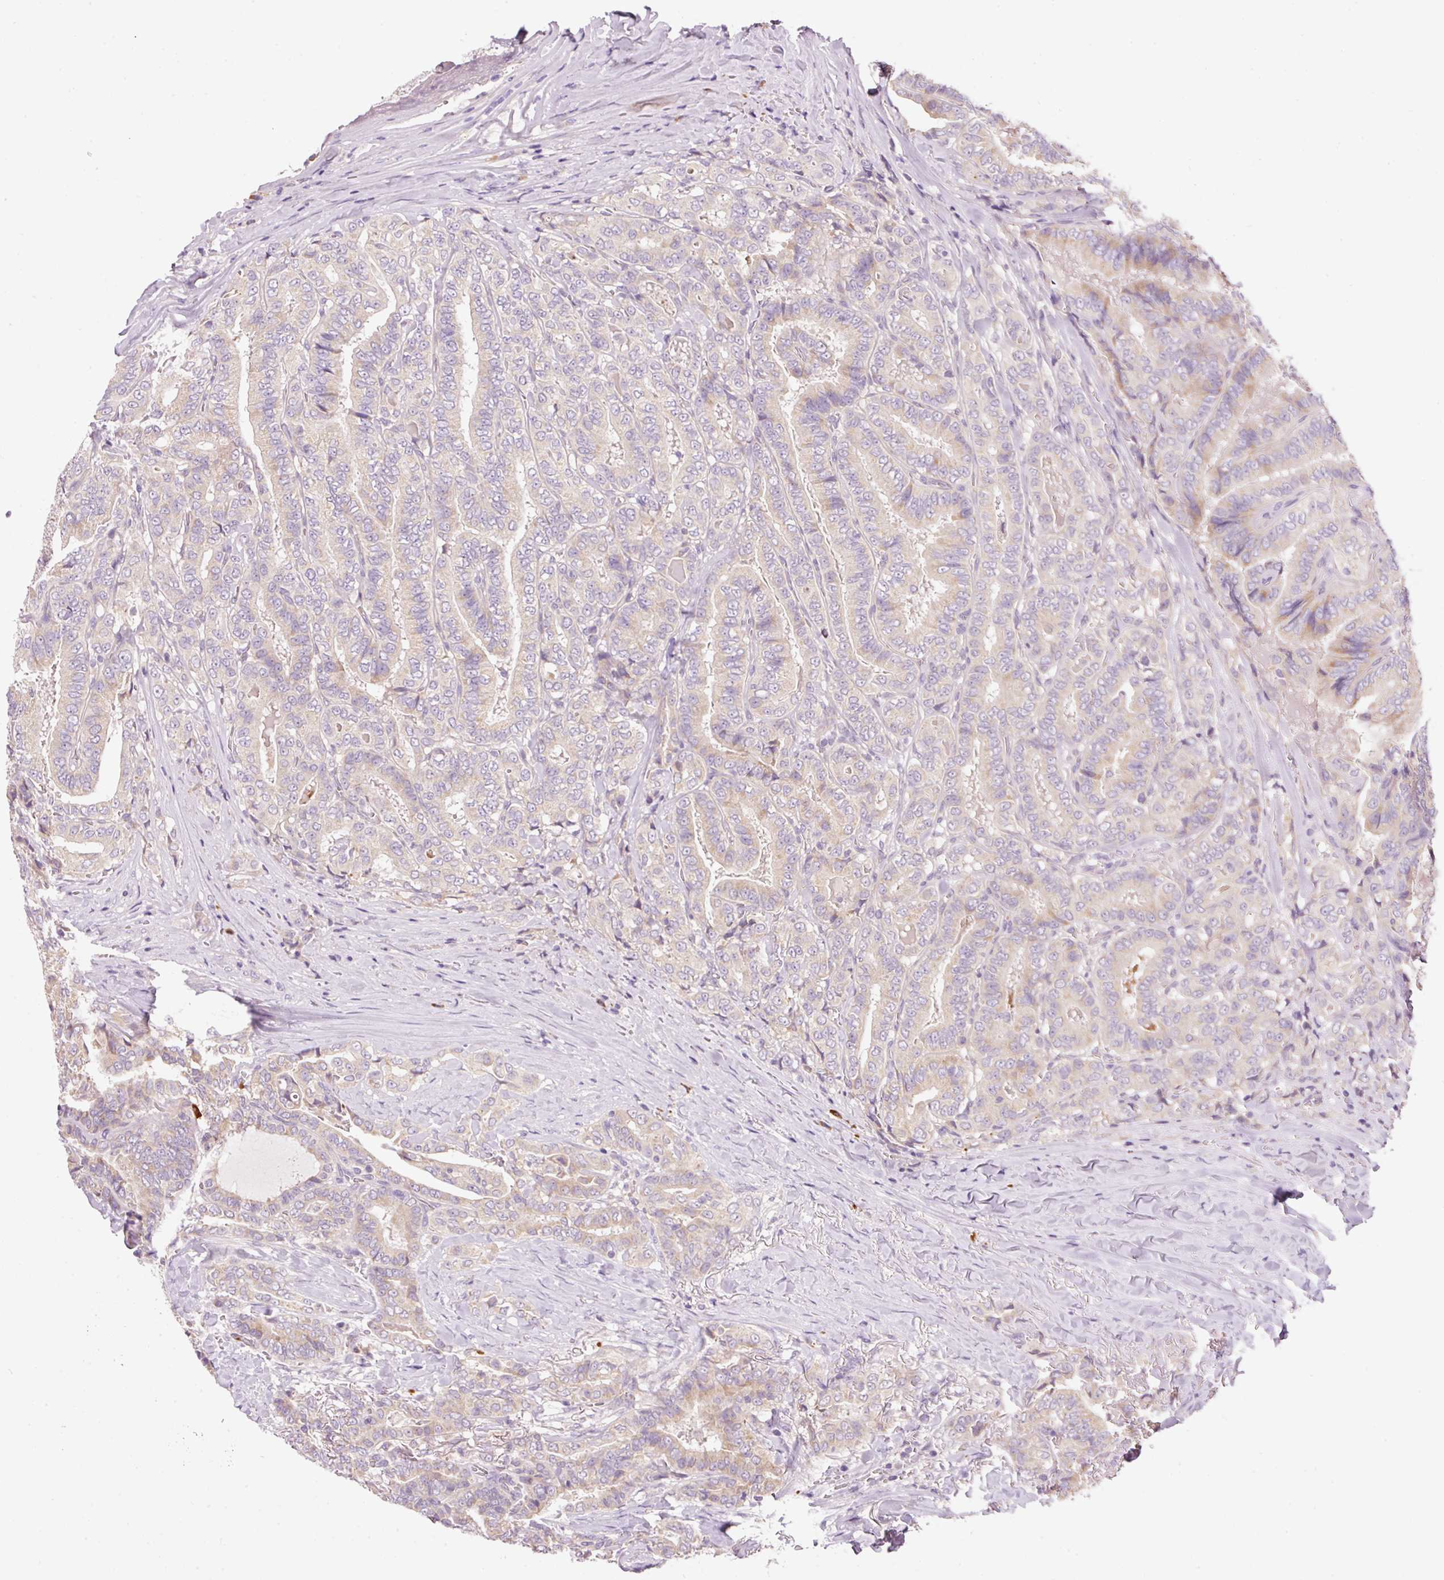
{"staining": {"intensity": "weak", "quantity": "25%-75%", "location": "cytoplasmic/membranous"}, "tissue": "thyroid cancer", "cell_type": "Tumor cells", "image_type": "cancer", "snomed": [{"axis": "morphology", "description": "Papillary adenocarcinoma, NOS"}, {"axis": "topography", "description": "Thyroid gland"}], "caption": "Tumor cells display low levels of weak cytoplasmic/membranous expression in about 25%-75% of cells in human thyroid cancer.", "gene": "PNPLA5", "patient": {"sex": "male", "age": 61}}